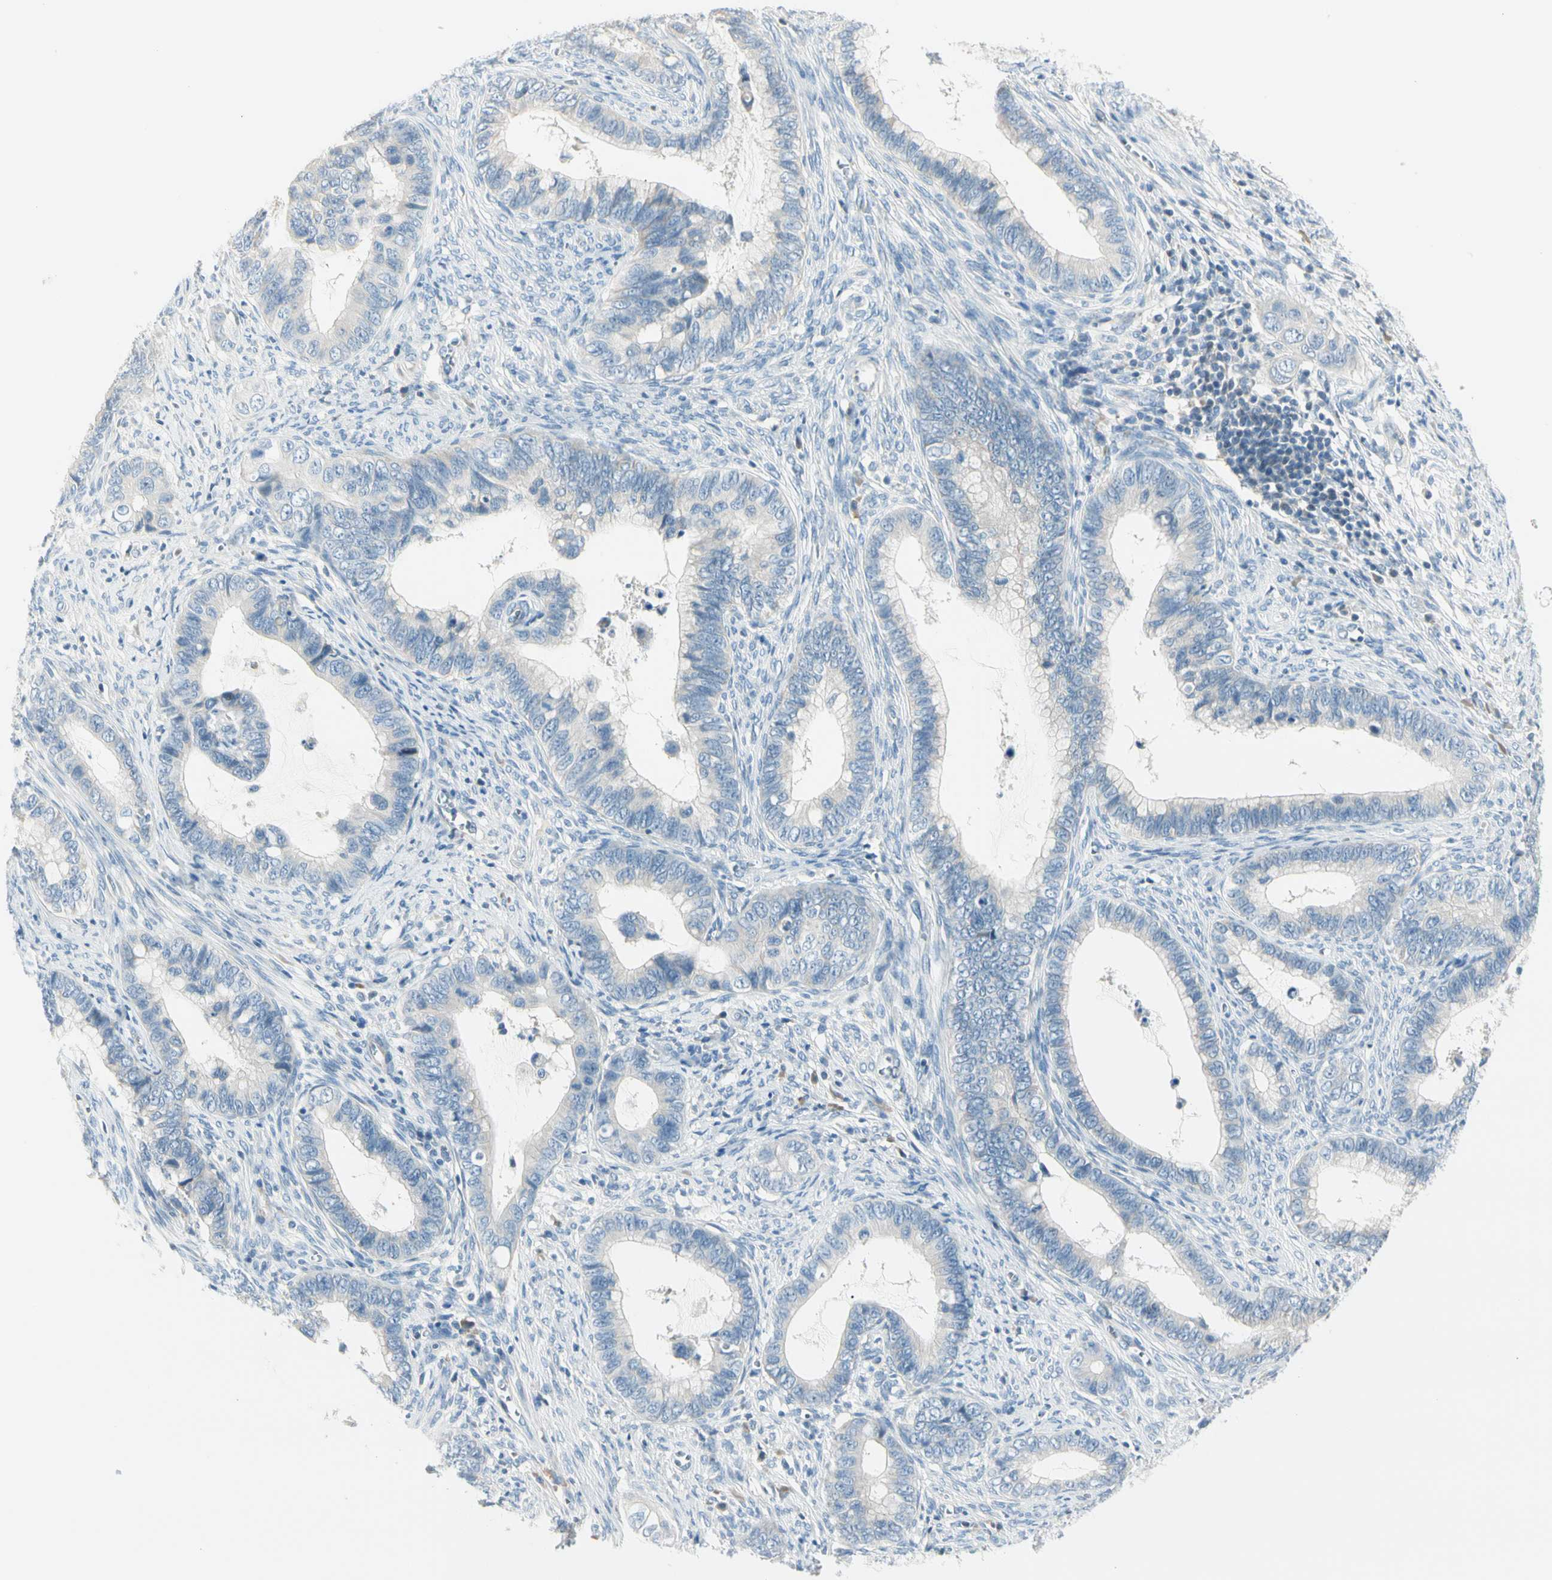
{"staining": {"intensity": "negative", "quantity": "none", "location": "none"}, "tissue": "cervical cancer", "cell_type": "Tumor cells", "image_type": "cancer", "snomed": [{"axis": "morphology", "description": "Adenocarcinoma, NOS"}, {"axis": "topography", "description": "Cervix"}], "caption": "Human adenocarcinoma (cervical) stained for a protein using immunohistochemistry shows no positivity in tumor cells.", "gene": "SLC6A15", "patient": {"sex": "female", "age": 44}}